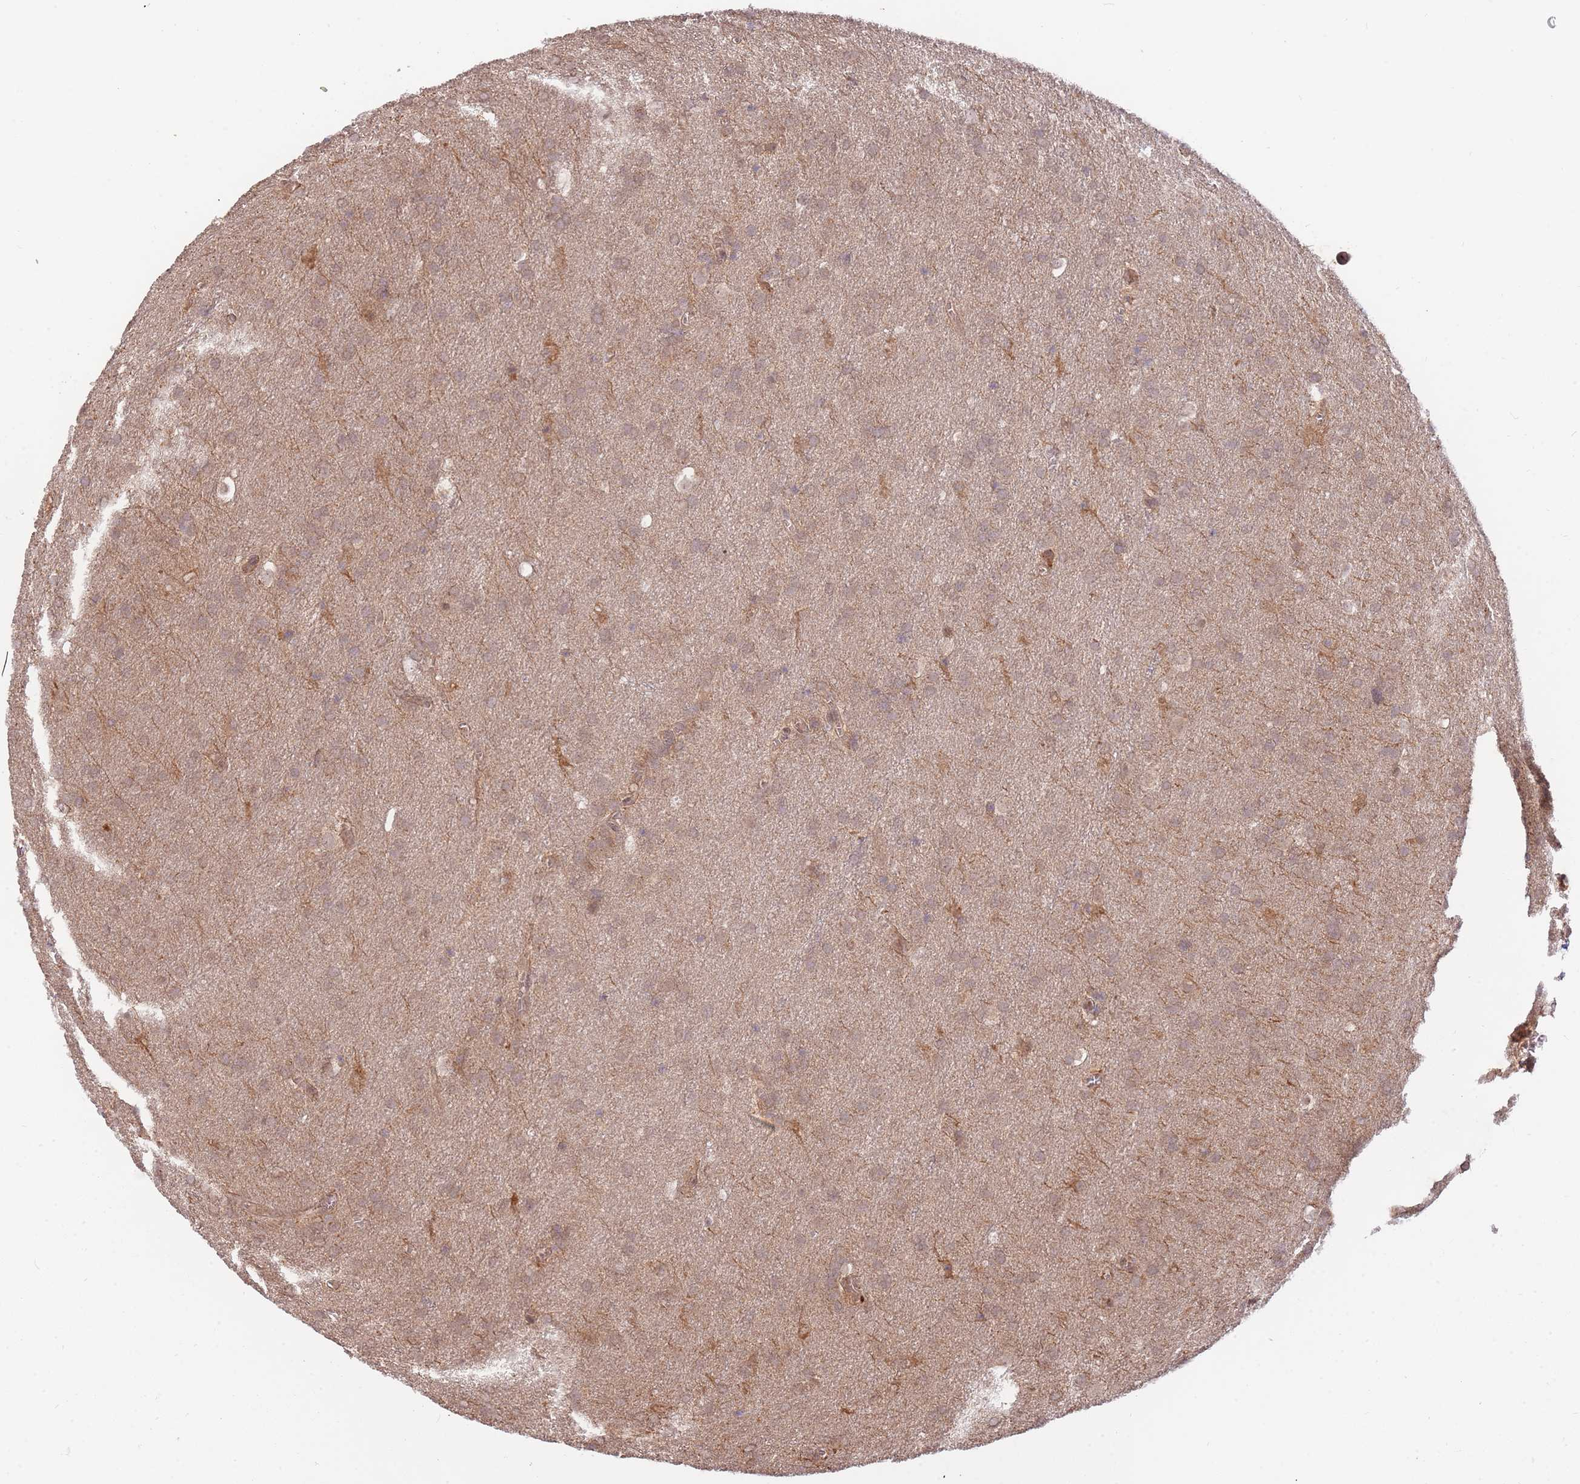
{"staining": {"intensity": "weak", "quantity": ">75%", "location": "cytoplasmic/membranous,nuclear"}, "tissue": "glioma", "cell_type": "Tumor cells", "image_type": "cancer", "snomed": [{"axis": "morphology", "description": "Glioma, malignant, Low grade"}, {"axis": "topography", "description": "Brain"}], "caption": "Human glioma stained with a brown dye demonstrates weak cytoplasmic/membranous and nuclear positive expression in approximately >75% of tumor cells.", "gene": "SMC6", "patient": {"sex": "female", "age": 32}}